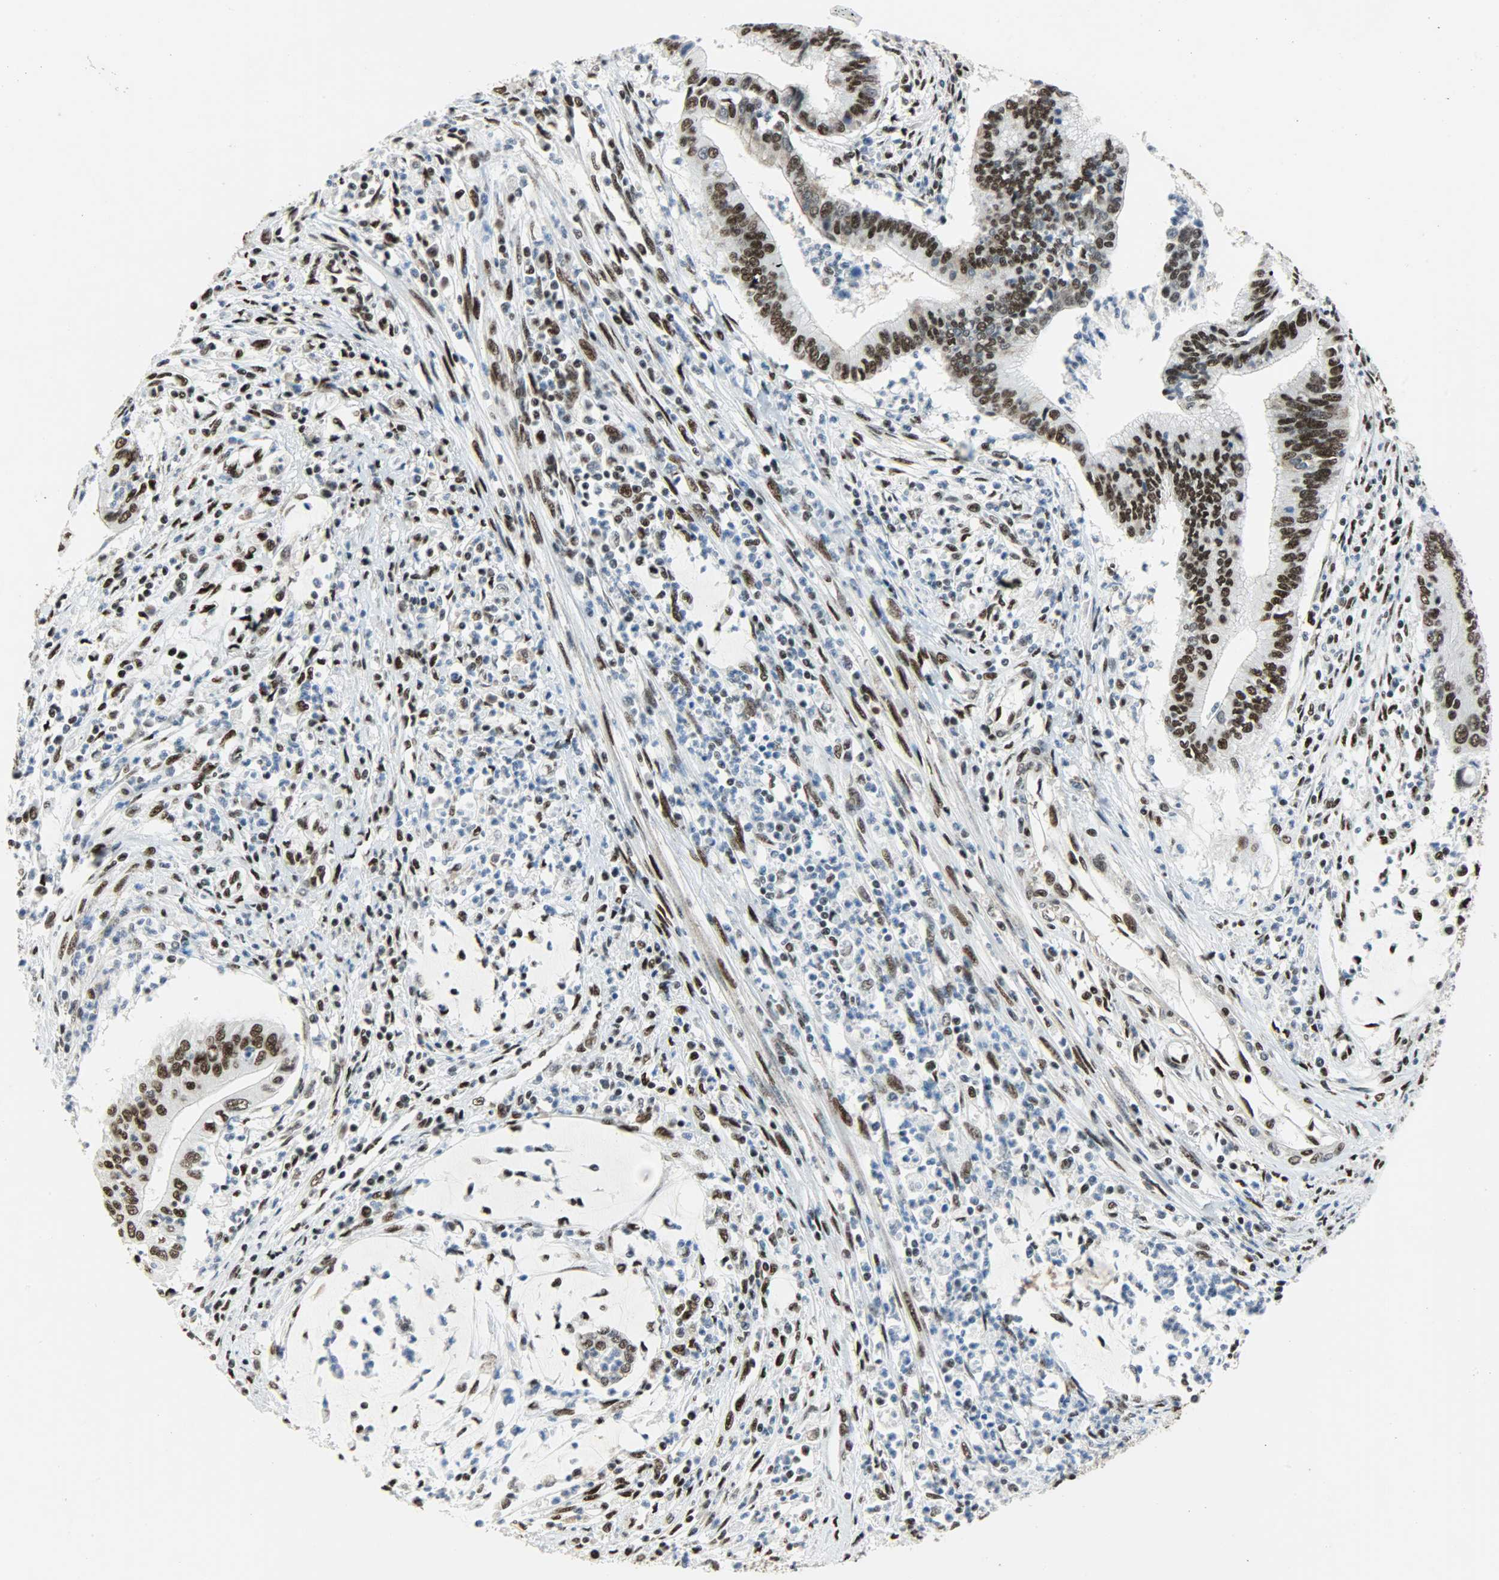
{"staining": {"intensity": "strong", "quantity": ">75%", "location": "nuclear"}, "tissue": "cervical cancer", "cell_type": "Tumor cells", "image_type": "cancer", "snomed": [{"axis": "morphology", "description": "Adenocarcinoma, NOS"}, {"axis": "topography", "description": "Cervix"}], "caption": "Strong nuclear protein positivity is identified in about >75% of tumor cells in adenocarcinoma (cervical).", "gene": "SSB", "patient": {"sex": "female", "age": 36}}